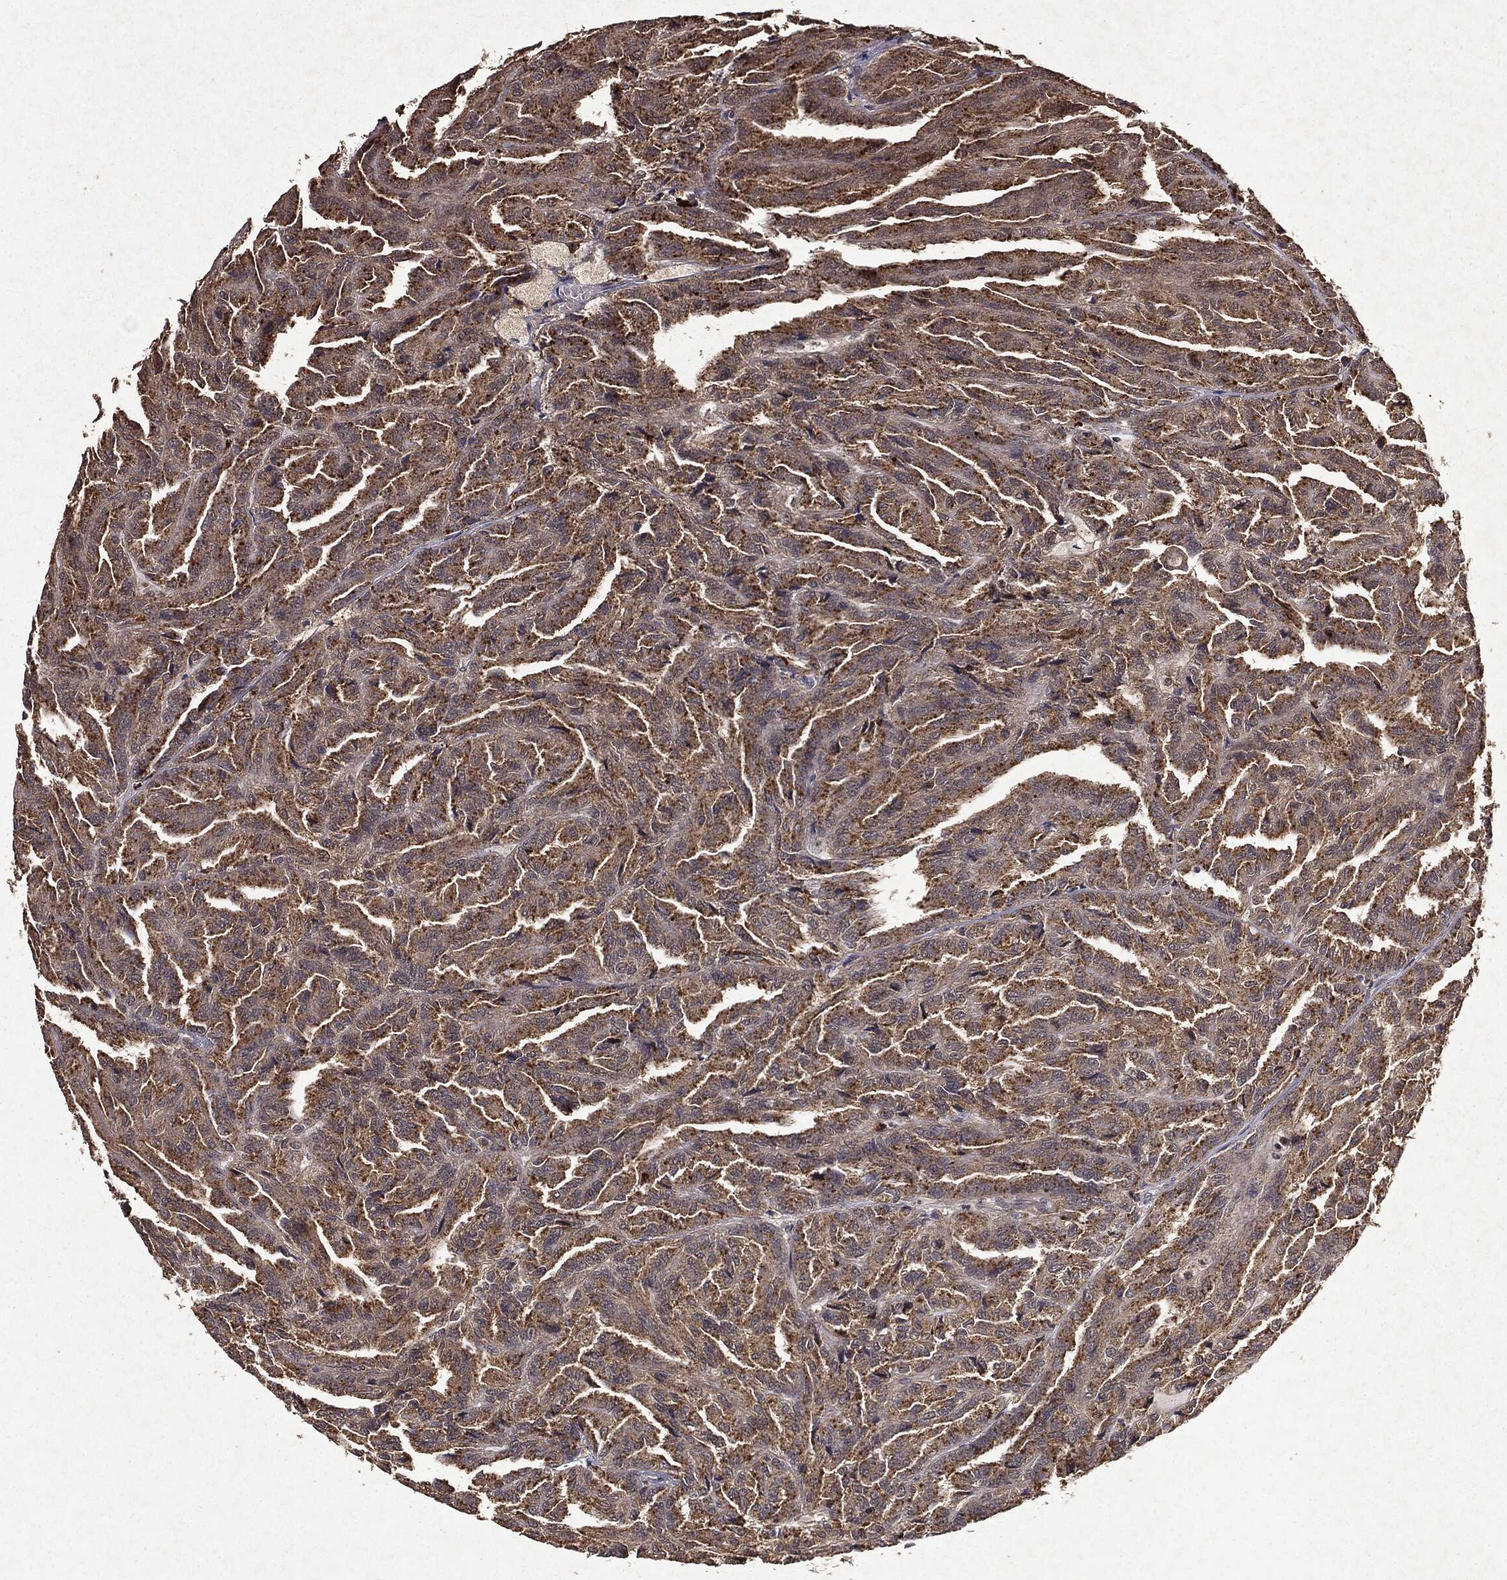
{"staining": {"intensity": "weak", "quantity": ">75%", "location": "cytoplasmic/membranous"}, "tissue": "renal cancer", "cell_type": "Tumor cells", "image_type": "cancer", "snomed": [{"axis": "morphology", "description": "Adenocarcinoma, NOS"}, {"axis": "topography", "description": "Kidney"}], "caption": "Immunohistochemical staining of human renal cancer (adenocarcinoma) reveals weak cytoplasmic/membranous protein positivity in approximately >75% of tumor cells. The protein is shown in brown color, while the nuclei are stained blue.", "gene": "MTOR", "patient": {"sex": "male", "age": 79}}